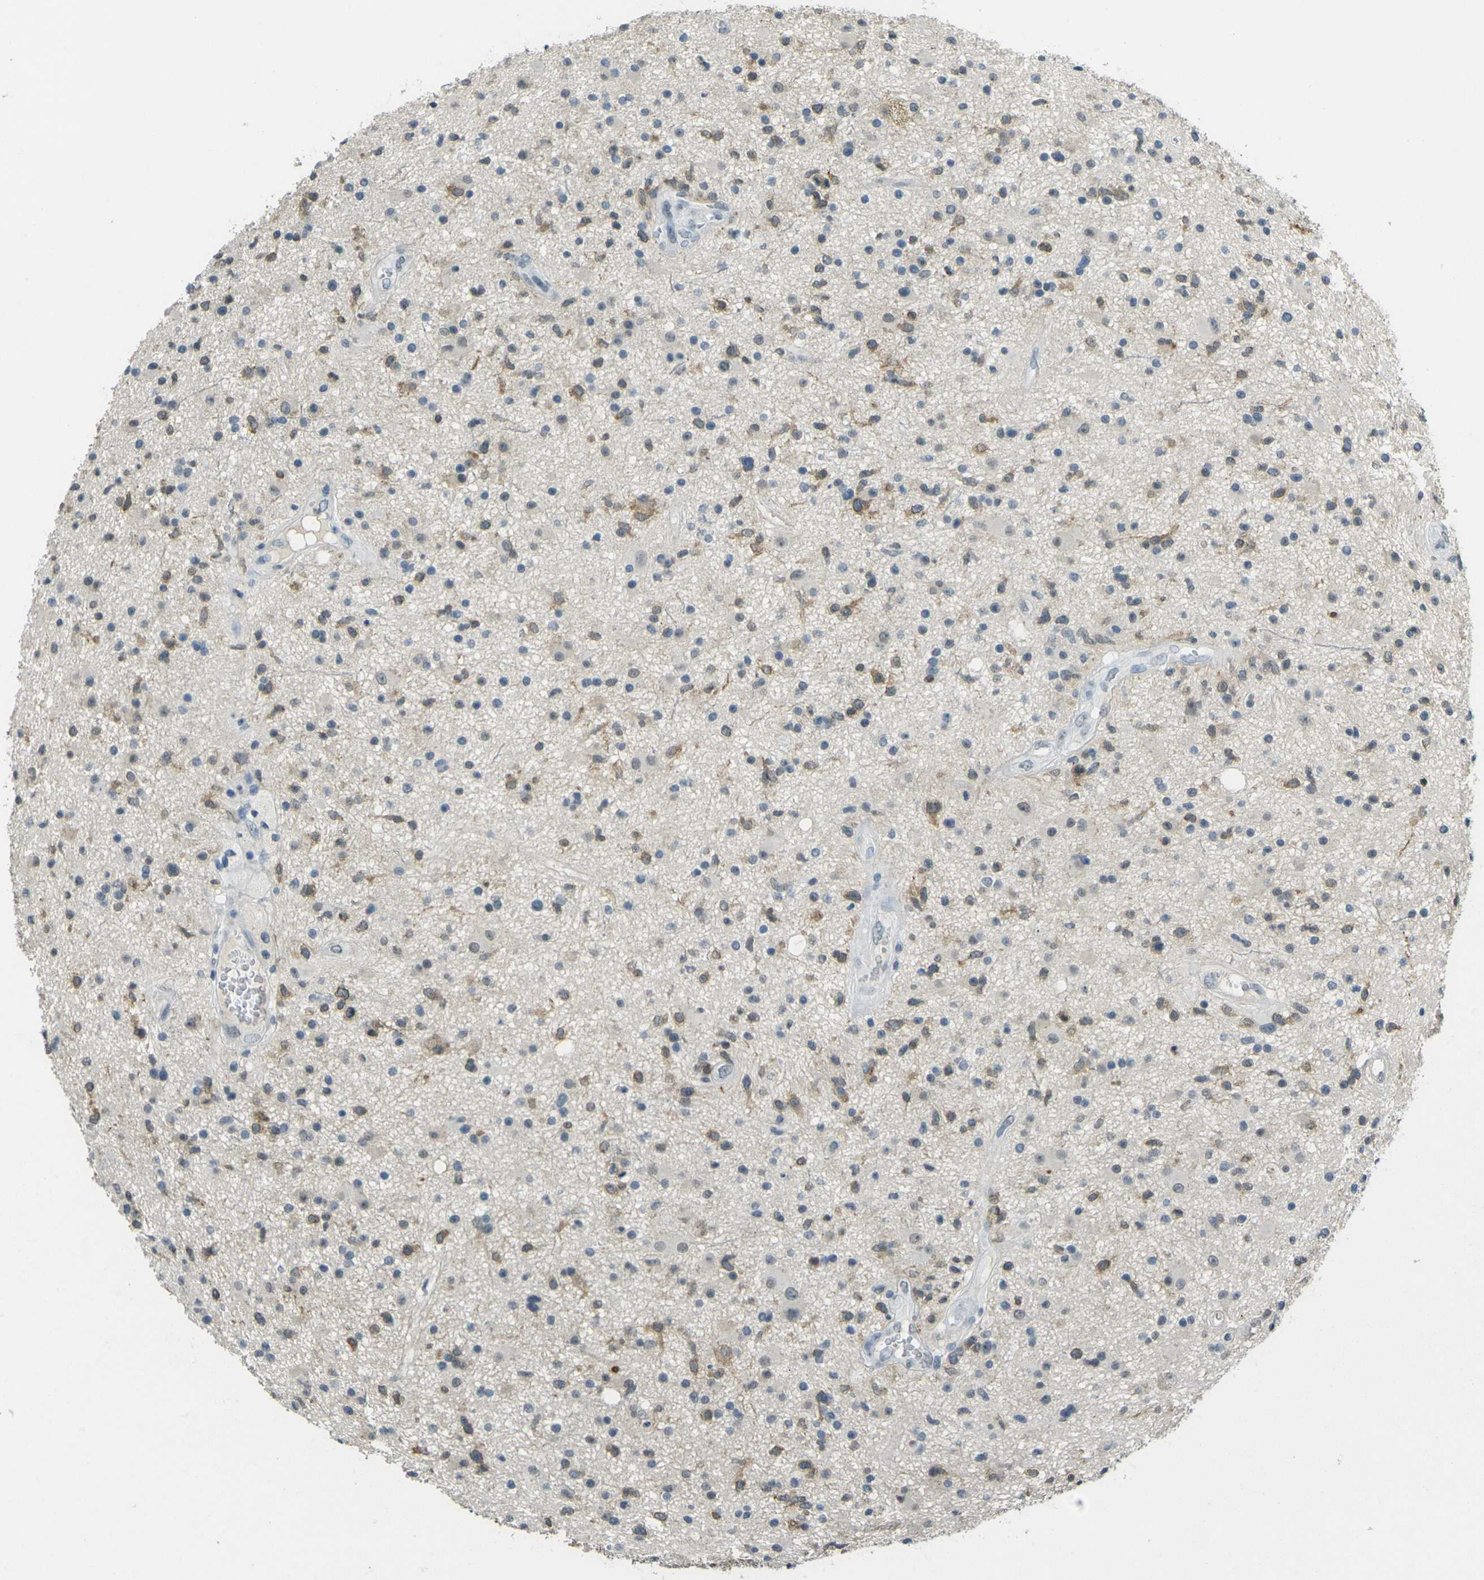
{"staining": {"intensity": "weak", "quantity": "25%-75%", "location": "cytoplasmic/membranous"}, "tissue": "glioma", "cell_type": "Tumor cells", "image_type": "cancer", "snomed": [{"axis": "morphology", "description": "Glioma, malignant, High grade"}, {"axis": "topography", "description": "Brain"}], "caption": "A brown stain labels weak cytoplasmic/membranous expression of a protein in human high-grade glioma (malignant) tumor cells. (DAB (3,3'-diaminobenzidine) = brown stain, brightfield microscopy at high magnification).", "gene": "SPTBN2", "patient": {"sex": "male", "age": 33}}